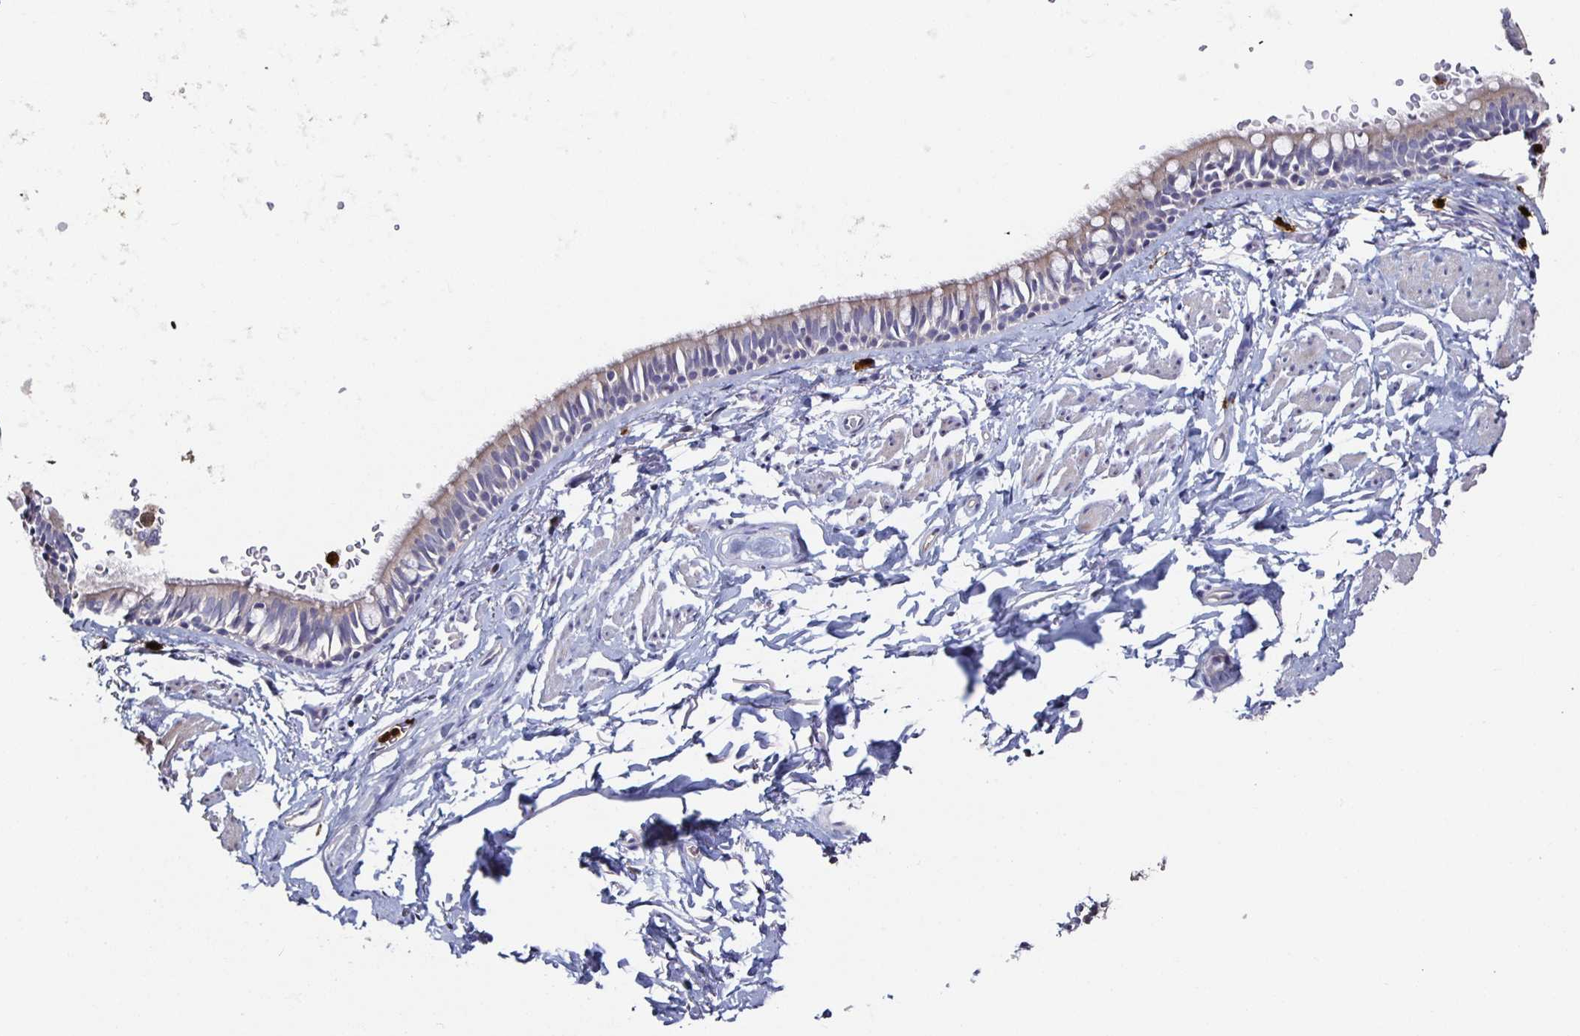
{"staining": {"intensity": "negative", "quantity": "none", "location": "none"}, "tissue": "bronchus", "cell_type": "Respiratory epithelial cells", "image_type": "normal", "snomed": [{"axis": "morphology", "description": "Normal tissue, NOS"}, {"axis": "topography", "description": "Lymph node"}, {"axis": "topography", "description": "Cartilage tissue"}, {"axis": "topography", "description": "Bronchus"}], "caption": "Bronchus stained for a protein using immunohistochemistry (IHC) shows no expression respiratory epithelial cells.", "gene": "TLR4", "patient": {"sex": "female", "age": 70}}